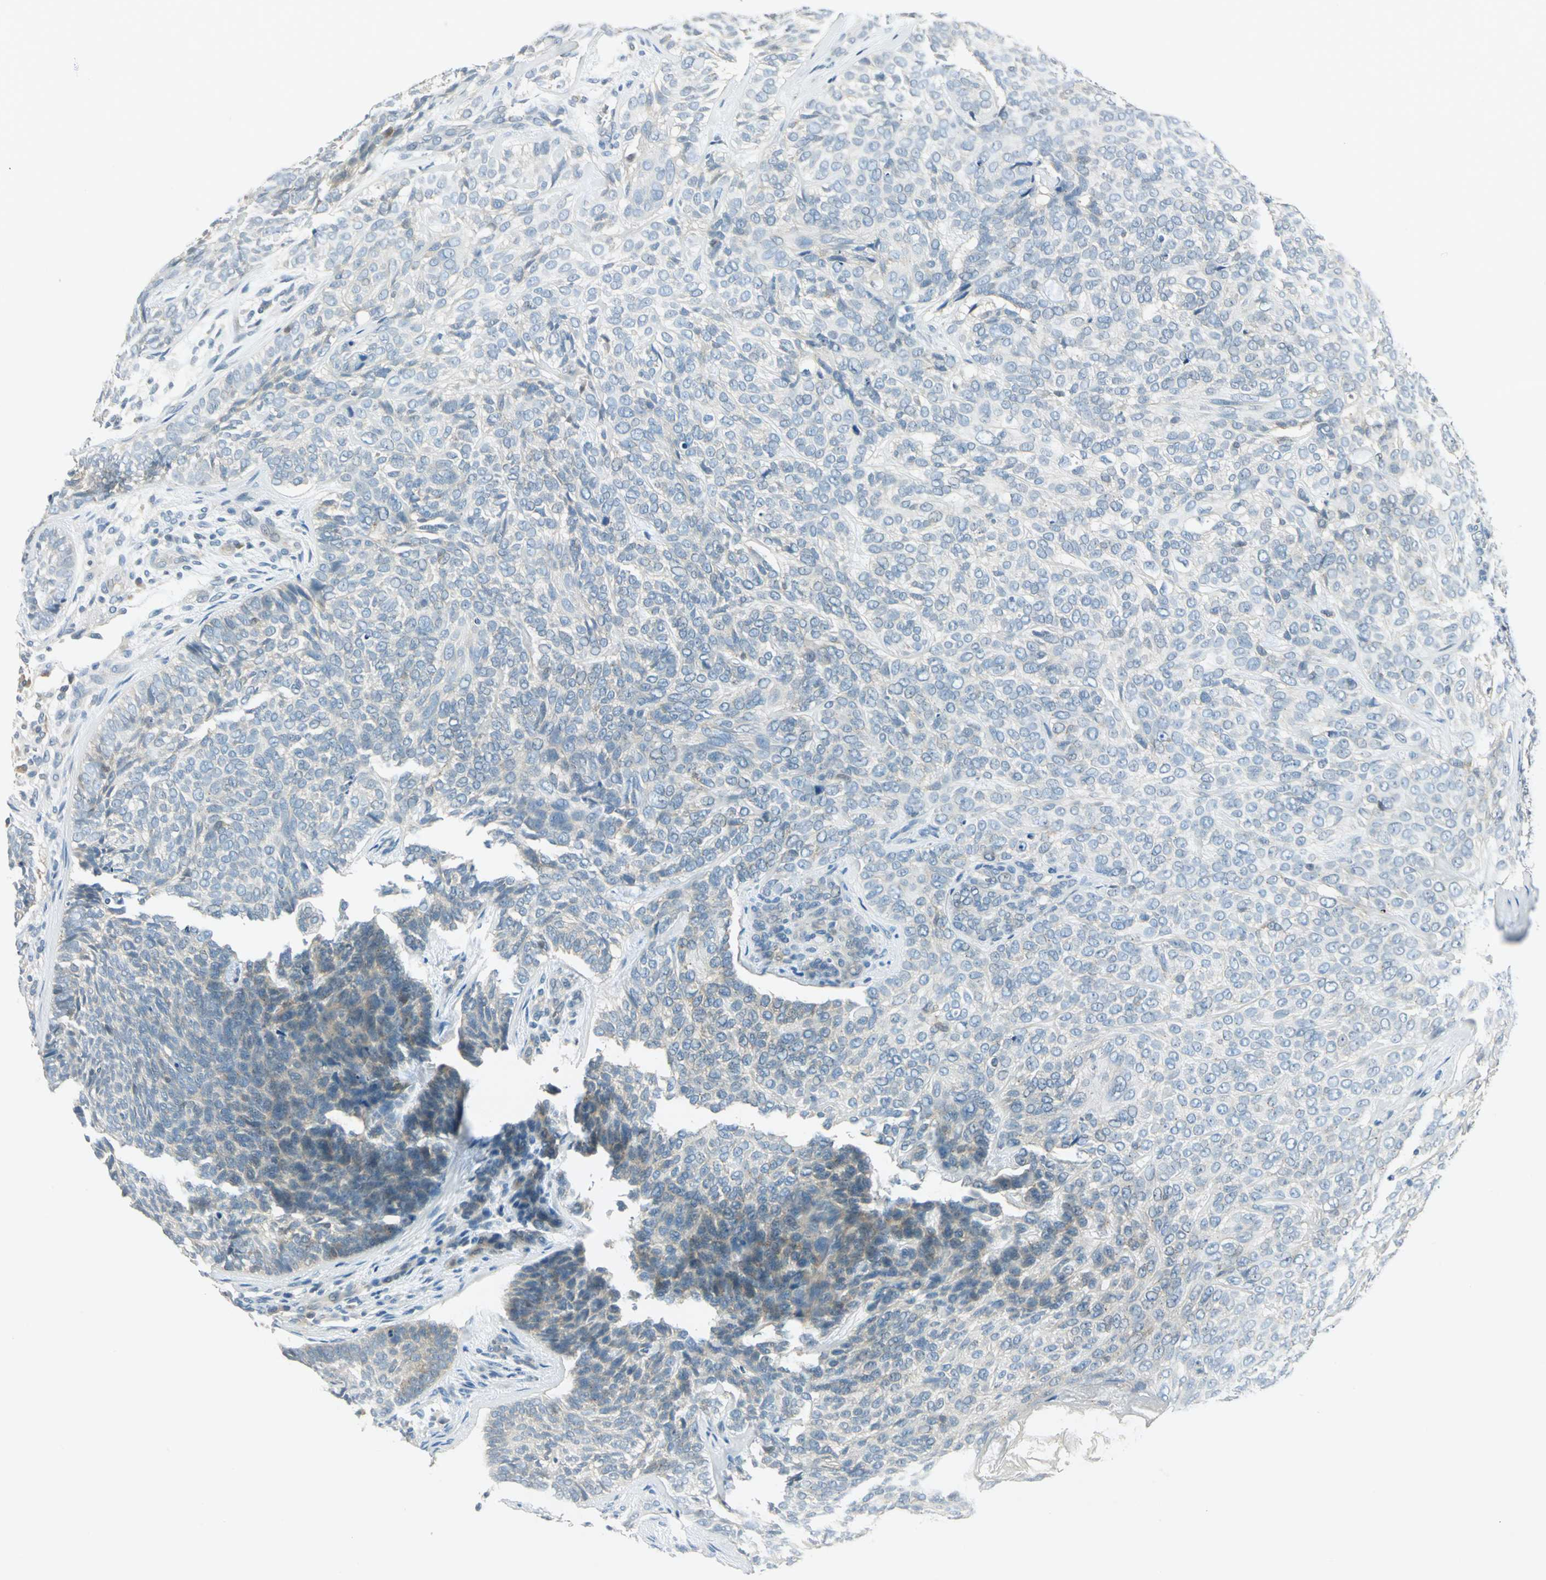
{"staining": {"intensity": "weak", "quantity": "<25%", "location": "cytoplasmic/membranous"}, "tissue": "skin cancer", "cell_type": "Tumor cells", "image_type": "cancer", "snomed": [{"axis": "morphology", "description": "Basal cell carcinoma"}, {"axis": "topography", "description": "Skin"}], "caption": "Skin cancer (basal cell carcinoma) was stained to show a protein in brown. There is no significant positivity in tumor cells. The staining is performed using DAB (3,3'-diaminobenzidine) brown chromogen with nuclei counter-stained in using hematoxylin.", "gene": "FYN", "patient": {"sex": "male", "age": 72}}